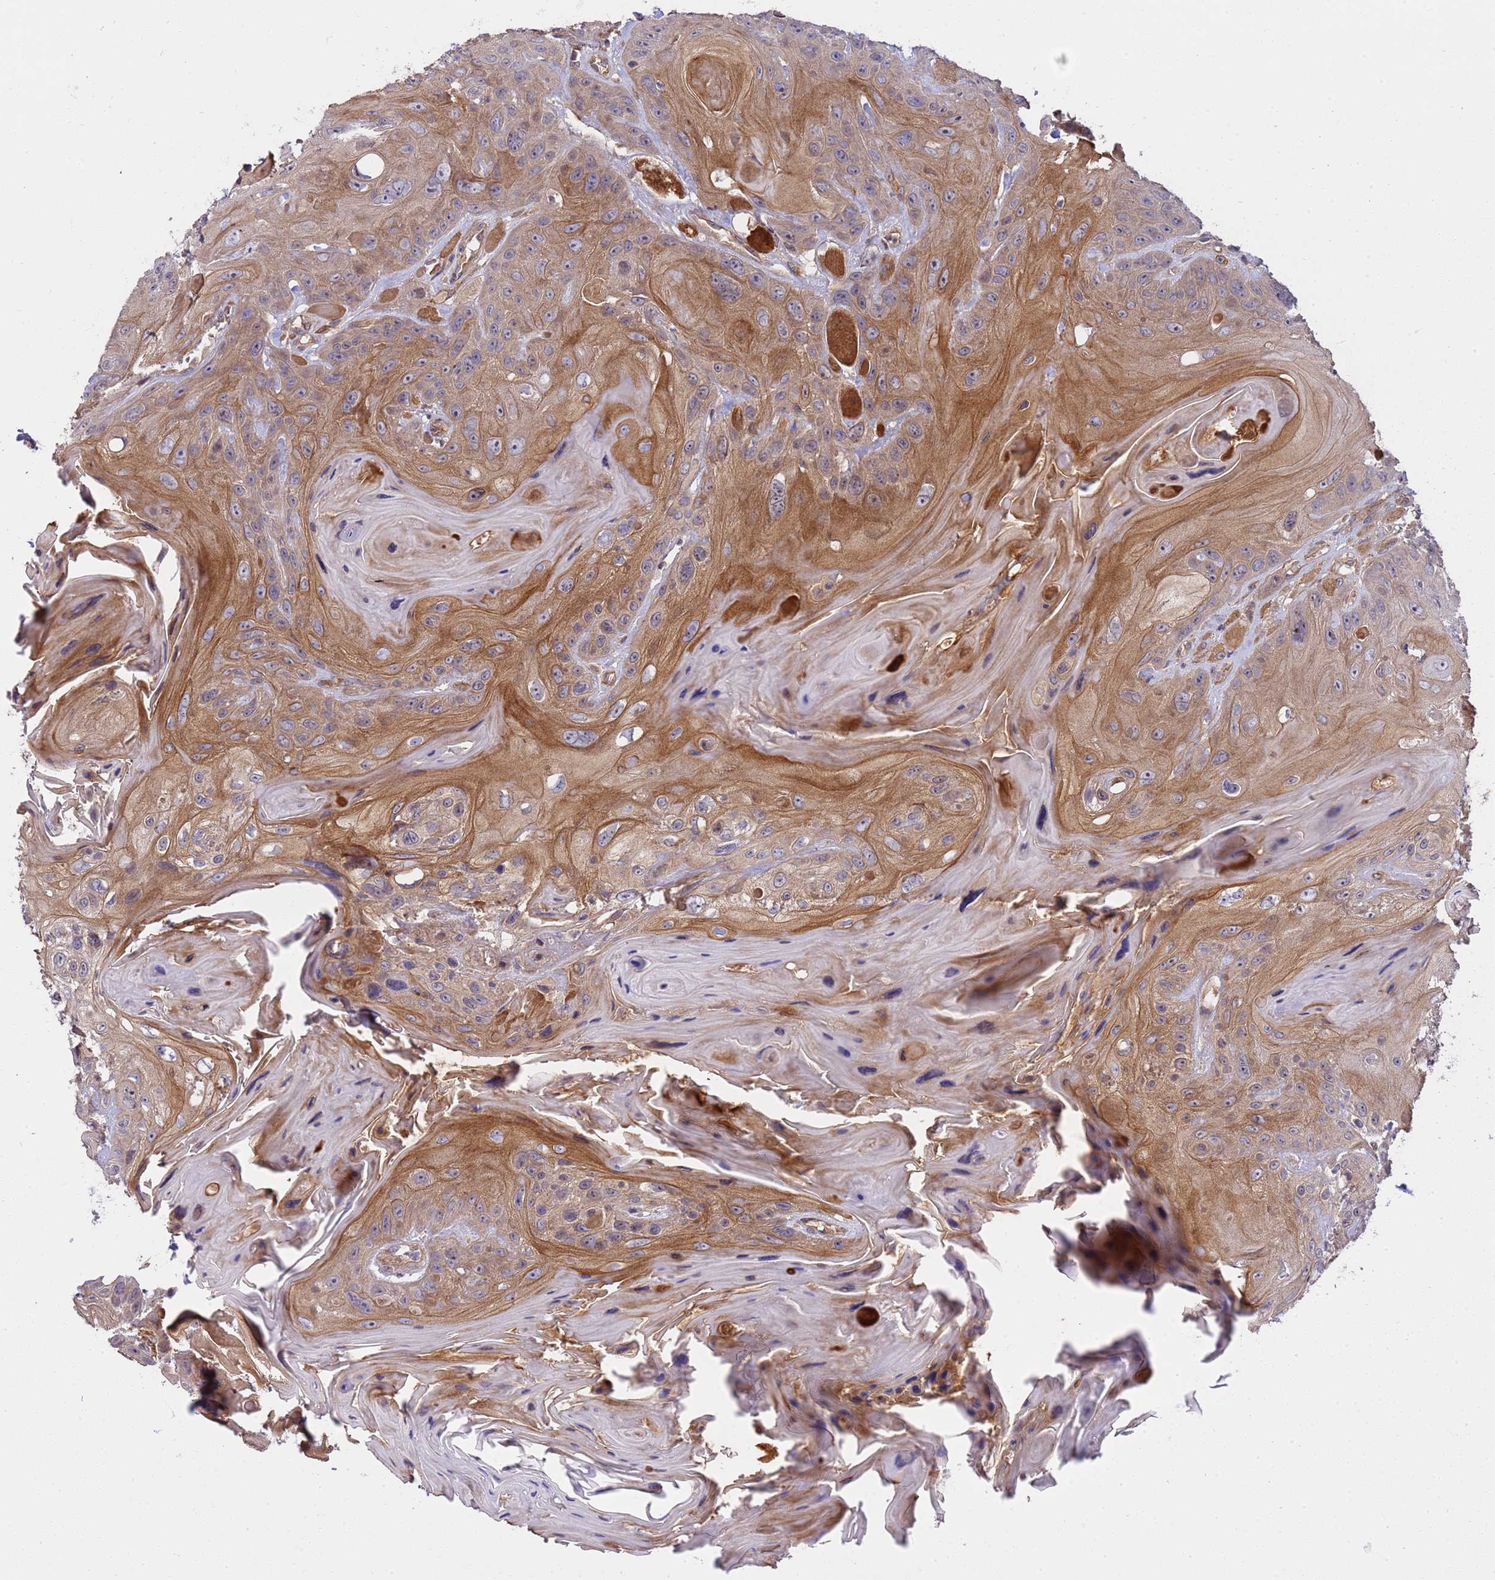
{"staining": {"intensity": "moderate", "quantity": ">75%", "location": "cytoplasmic/membranous"}, "tissue": "head and neck cancer", "cell_type": "Tumor cells", "image_type": "cancer", "snomed": [{"axis": "morphology", "description": "Squamous cell carcinoma, NOS"}, {"axis": "topography", "description": "Head-Neck"}], "caption": "This histopathology image displays immunohistochemistry staining of head and neck cancer (squamous cell carcinoma), with medium moderate cytoplasmic/membranous staining in approximately >75% of tumor cells.", "gene": "SMCO3", "patient": {"sex": "female", "age": 59}}